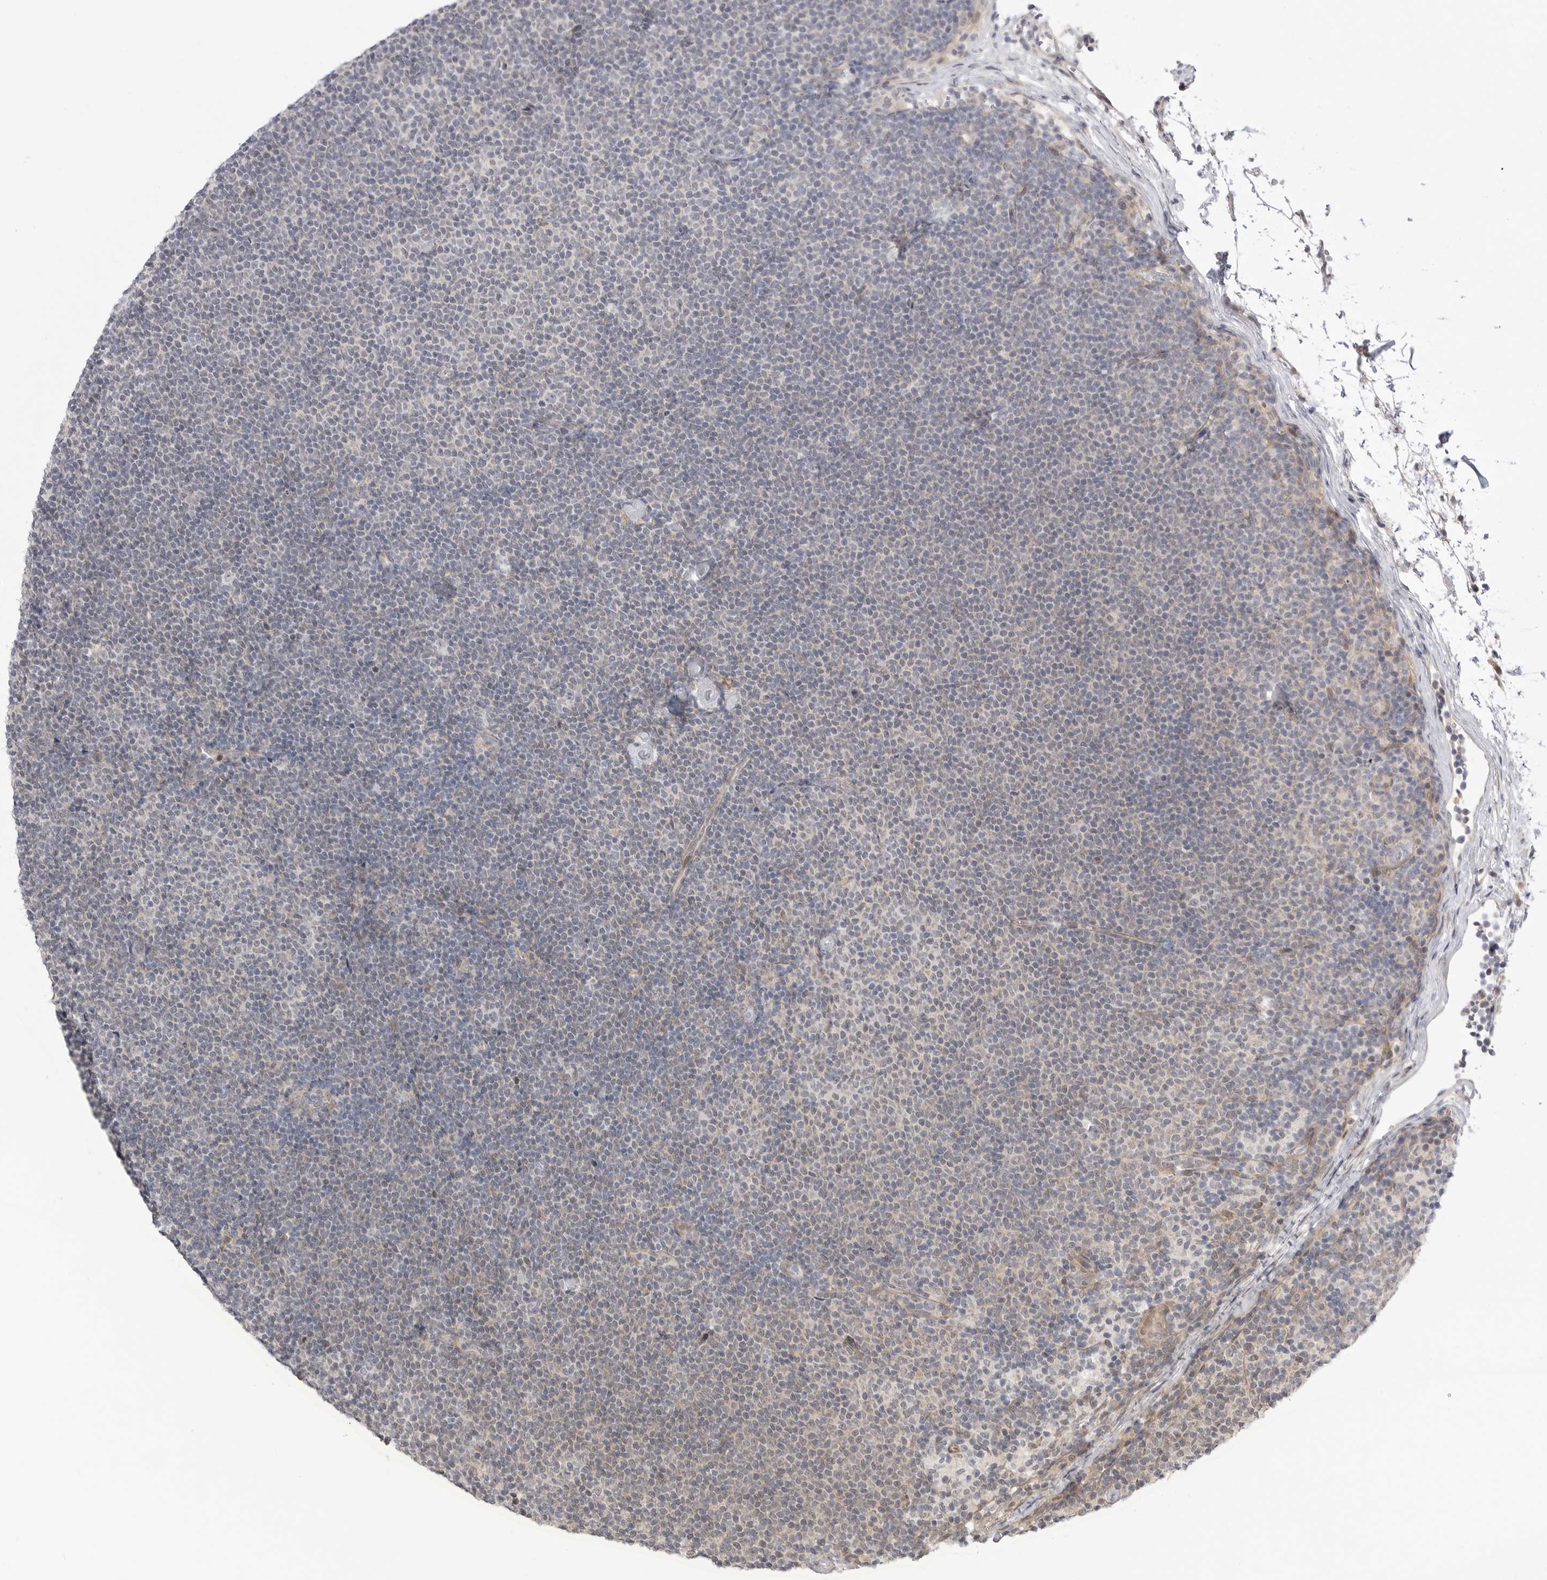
{"staining": {"intensity": "negative", "quantity": "none", "location": "none"}, "tissue": "lymphoma", "cell_type": "Tumor cells", "image_type": "cancer", "snomed": [{"axis": "morphology", "description": "Malignant lymphoma, non-Hodgkin's type, Low grade"}, {"axis": "topography", "description": "Lymph node"}], "caption": "Human lymphoma stained for a protein using immunohistochemistry exhibits no expression in tumor cells.", "gene": "GGT6", "patient": {"sex": "female", "age": 53}}